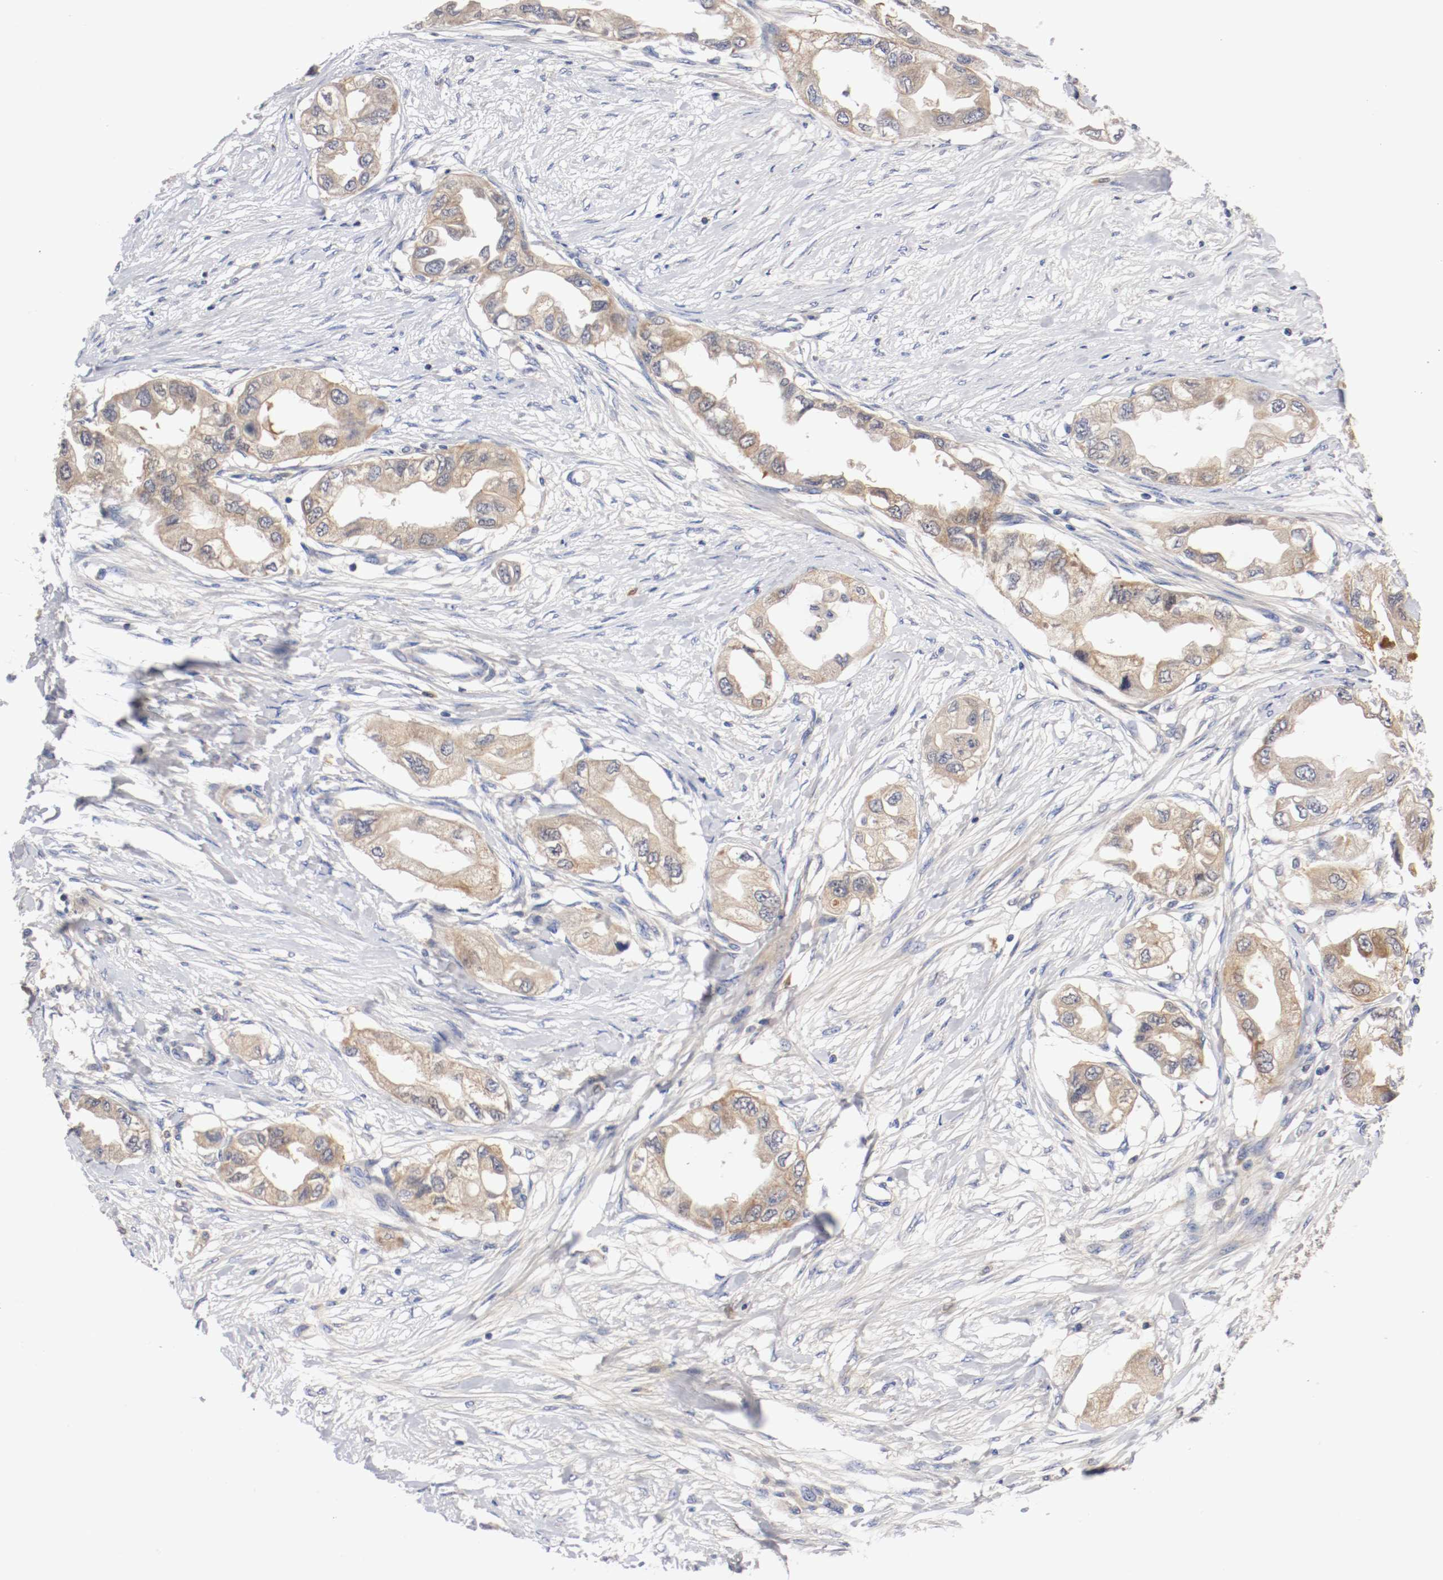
{"staining": {"intensity": "weak", "quantity": ">75%", "location": "cytoplasmic/membranous"}, "tissue": "endometrial cancer", "cell_type": "Tumor cells", "image_type": "cancer", "snomed": [{"axis": "morphology", "description": "Adenocarcinoma, NOS"}, {"axis": "topography", "description": "Endometrium"}], "caption": "Brown immunohistochemical staining in endometrial cancer shows weak cytoplasmic/membranous positivity in about >75% of tumor cells.", "gene": "PCSK6", "patient": {"sex": "female", "age": 67}}